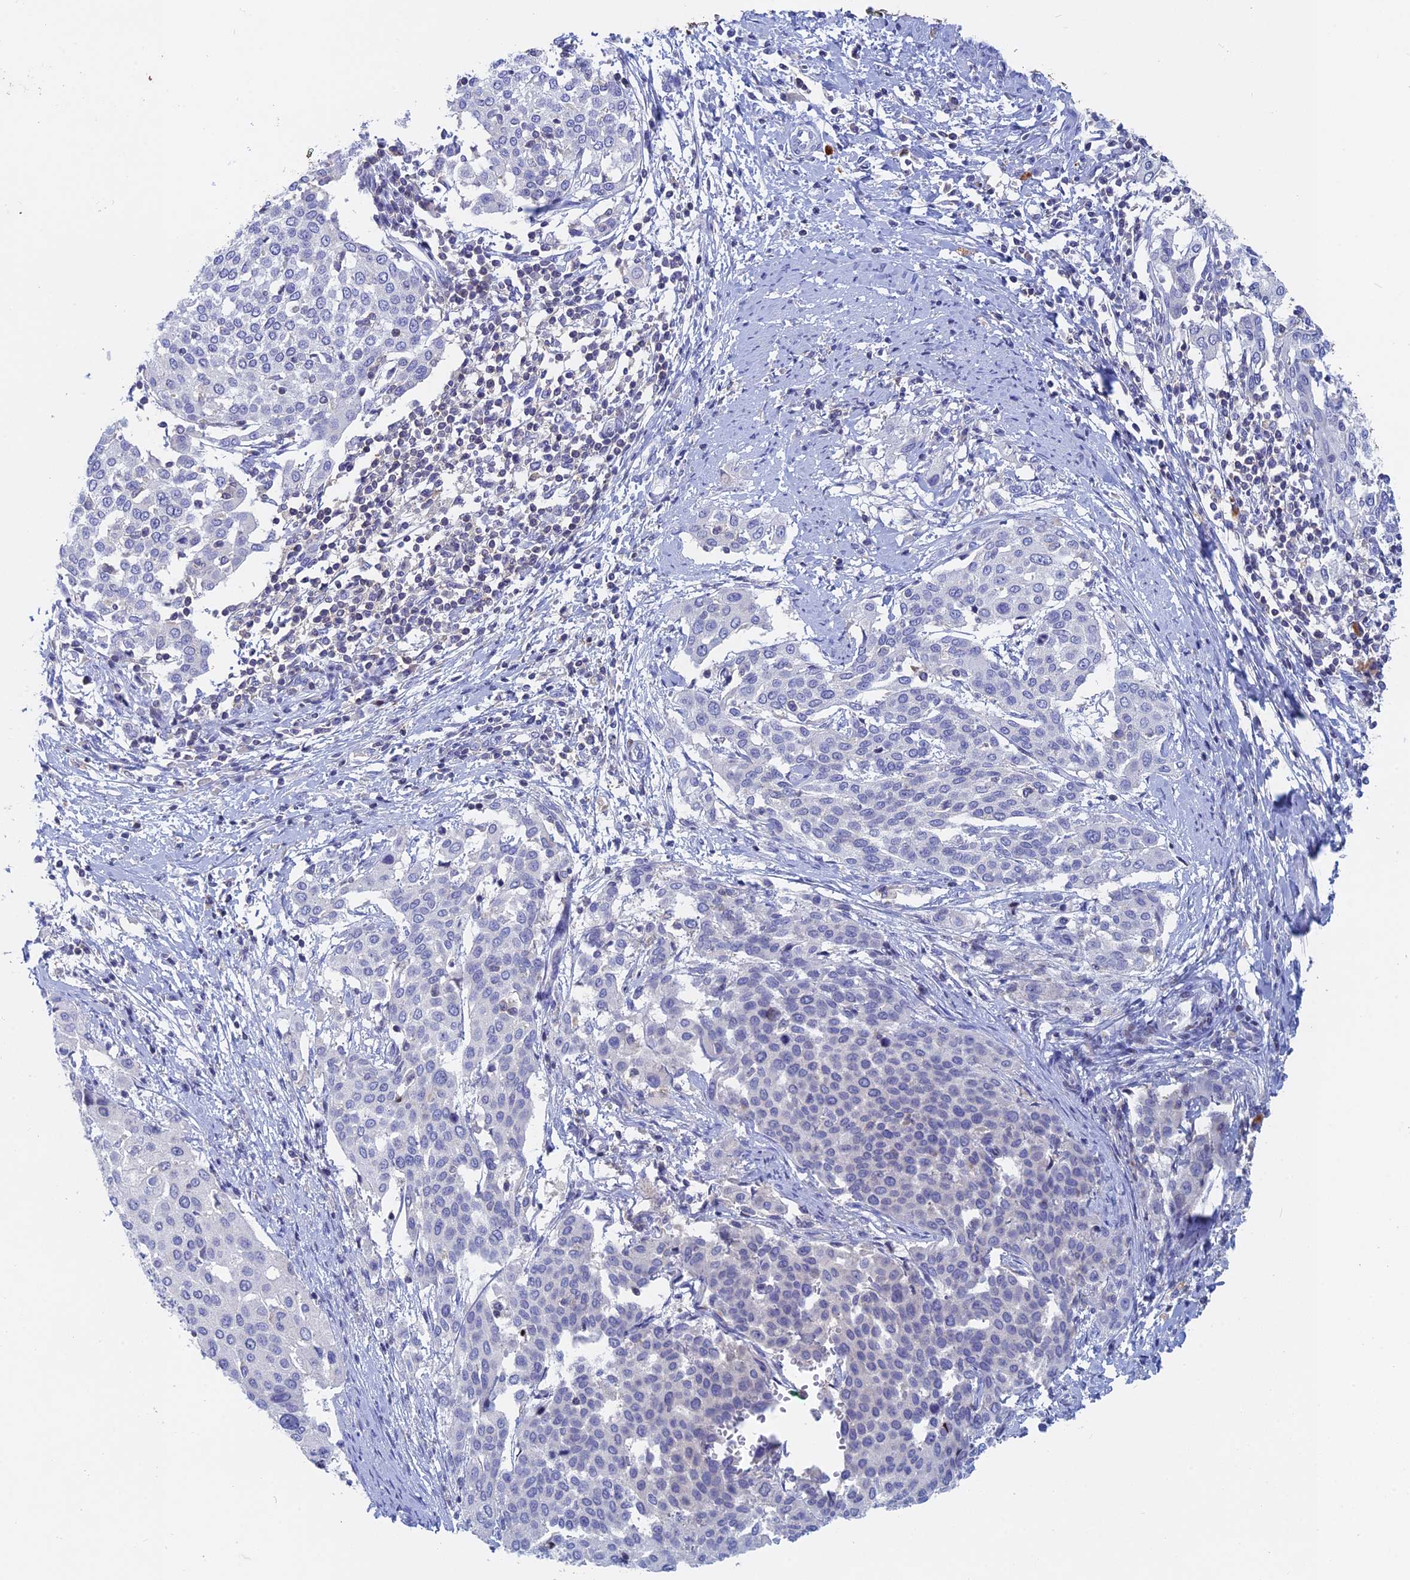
{"staining": {"intensity": "negative", "quantity": "none", "location": "none"}, "tissue": "cervical cancer", "cell_type": "Tumor cells", "image_type": "cancer", "snomed": [{"axis": "morphology", "description": "Squamous cell carcinoma, NOS"}, {"axis": "topography", "description": "Cervix"}], "caption": "Immunohistochemical staining of human cervical cancer (squamous cell carcinoma) displays no significant staining in tumor cells.", "gene": "ACP7", "patient": {"sex": "female", "age": 44}}